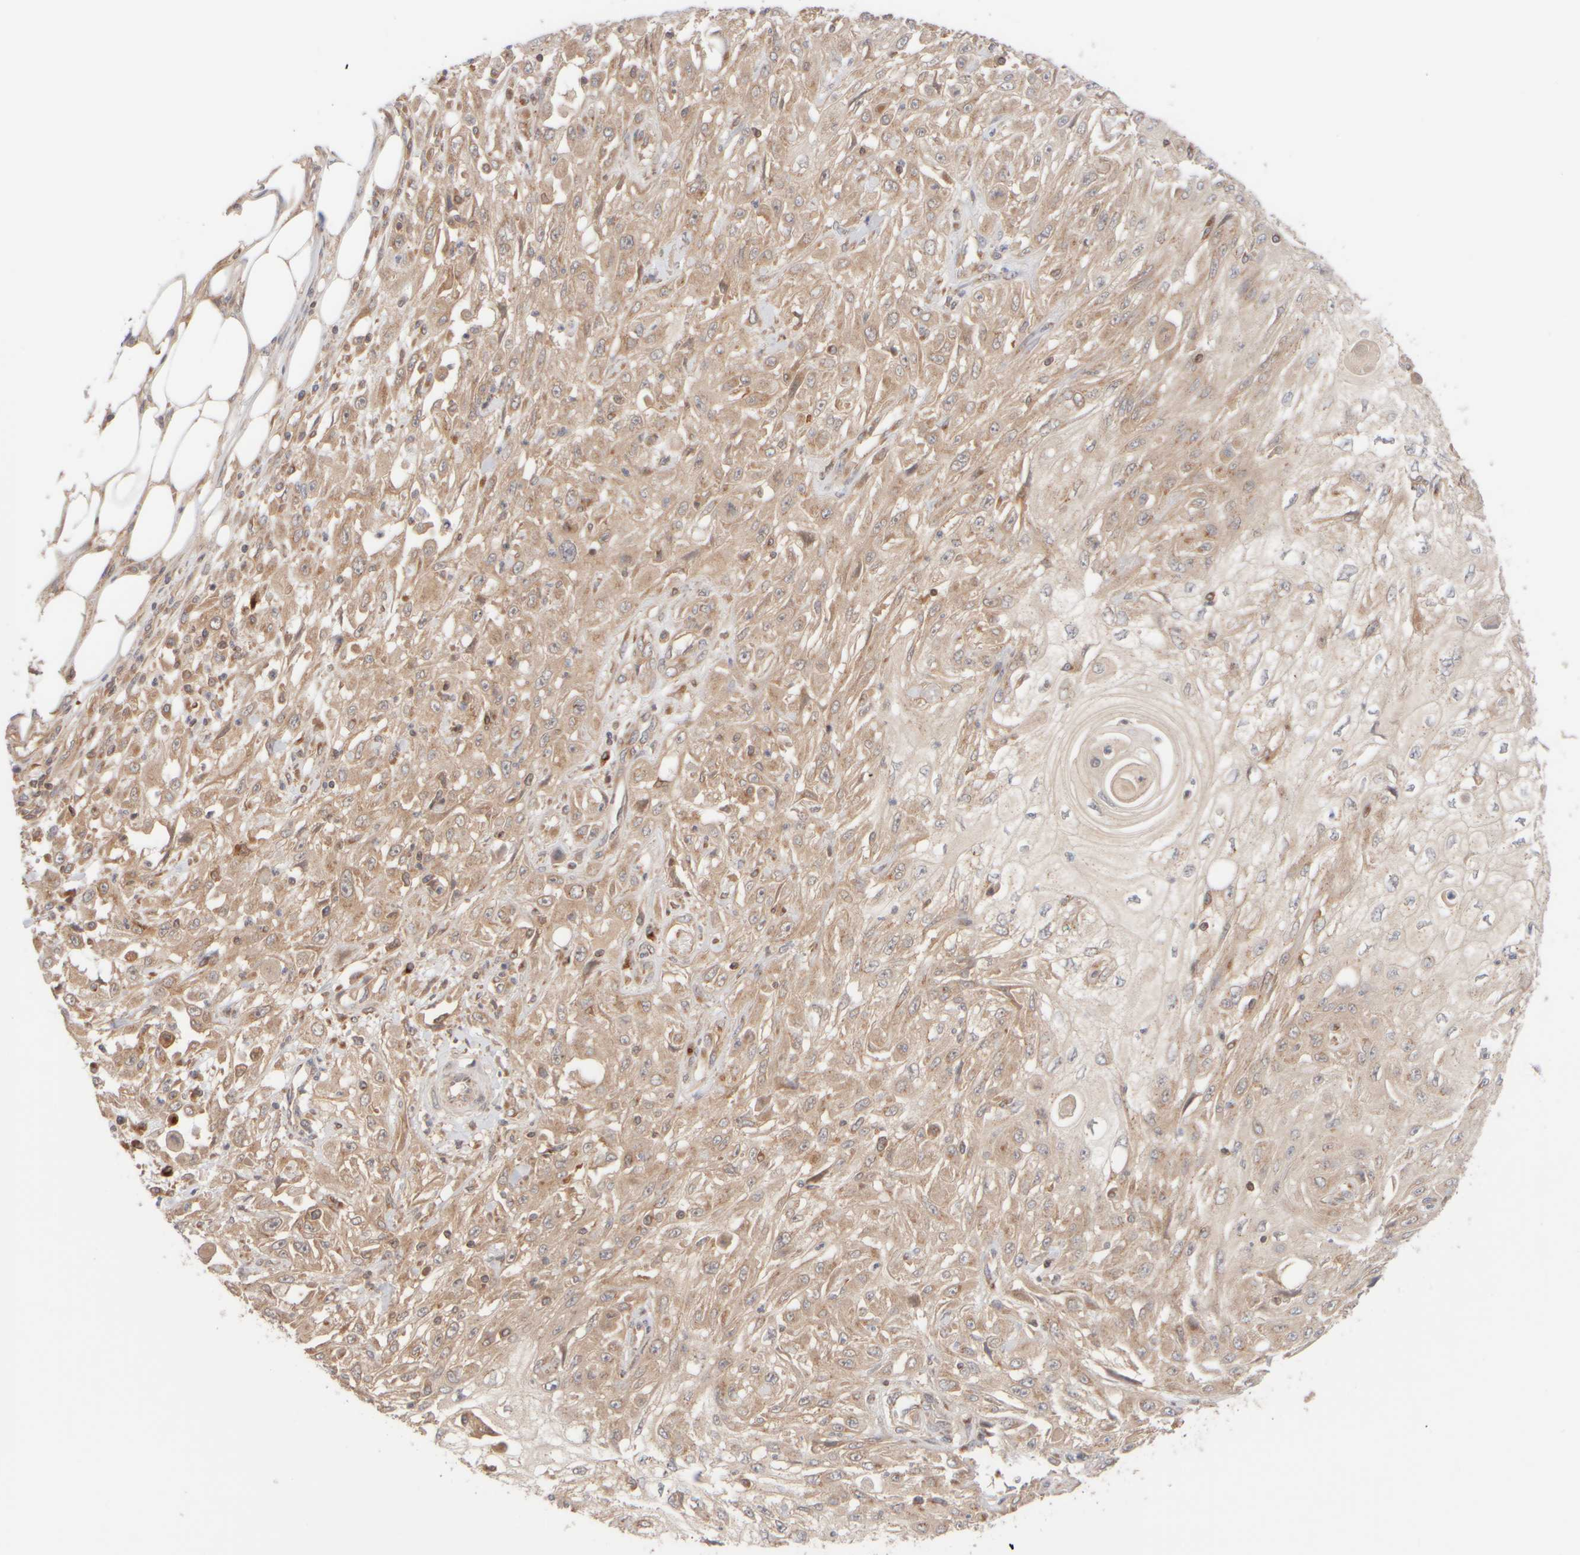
{"staining": {"intensity": "weak", "quantity": ">75%", "location": "cytoplasmic/membranous"}, "tissue": "skin cancer", "cell_type": "Tumor cells", "image_type": "cancer", "snomed": [{"axis": "morphology", "description": "Squamous cell carcinoma, NOS"}, {"axis": "morphology", "description": "Squamous cell carcinoma, metastatic, NOS"}, {"axis": "topography", "description": "Skin"}, {"axis": "topography", "description": "Lymph node"}], "caption": "An immunohistochemistry (IHC) image of neoplastic tissue is shown. Protein staining in brown labels weak cytoplasmic/membranous positivity in skin cancer within tumor cells. The staining was performed using DAB, with brown indicating positive protein expression. Nuclei are stained blue with hematoxylin.", "gene": "RABEP1", "patient": {"sex": "male", "age": 75}}